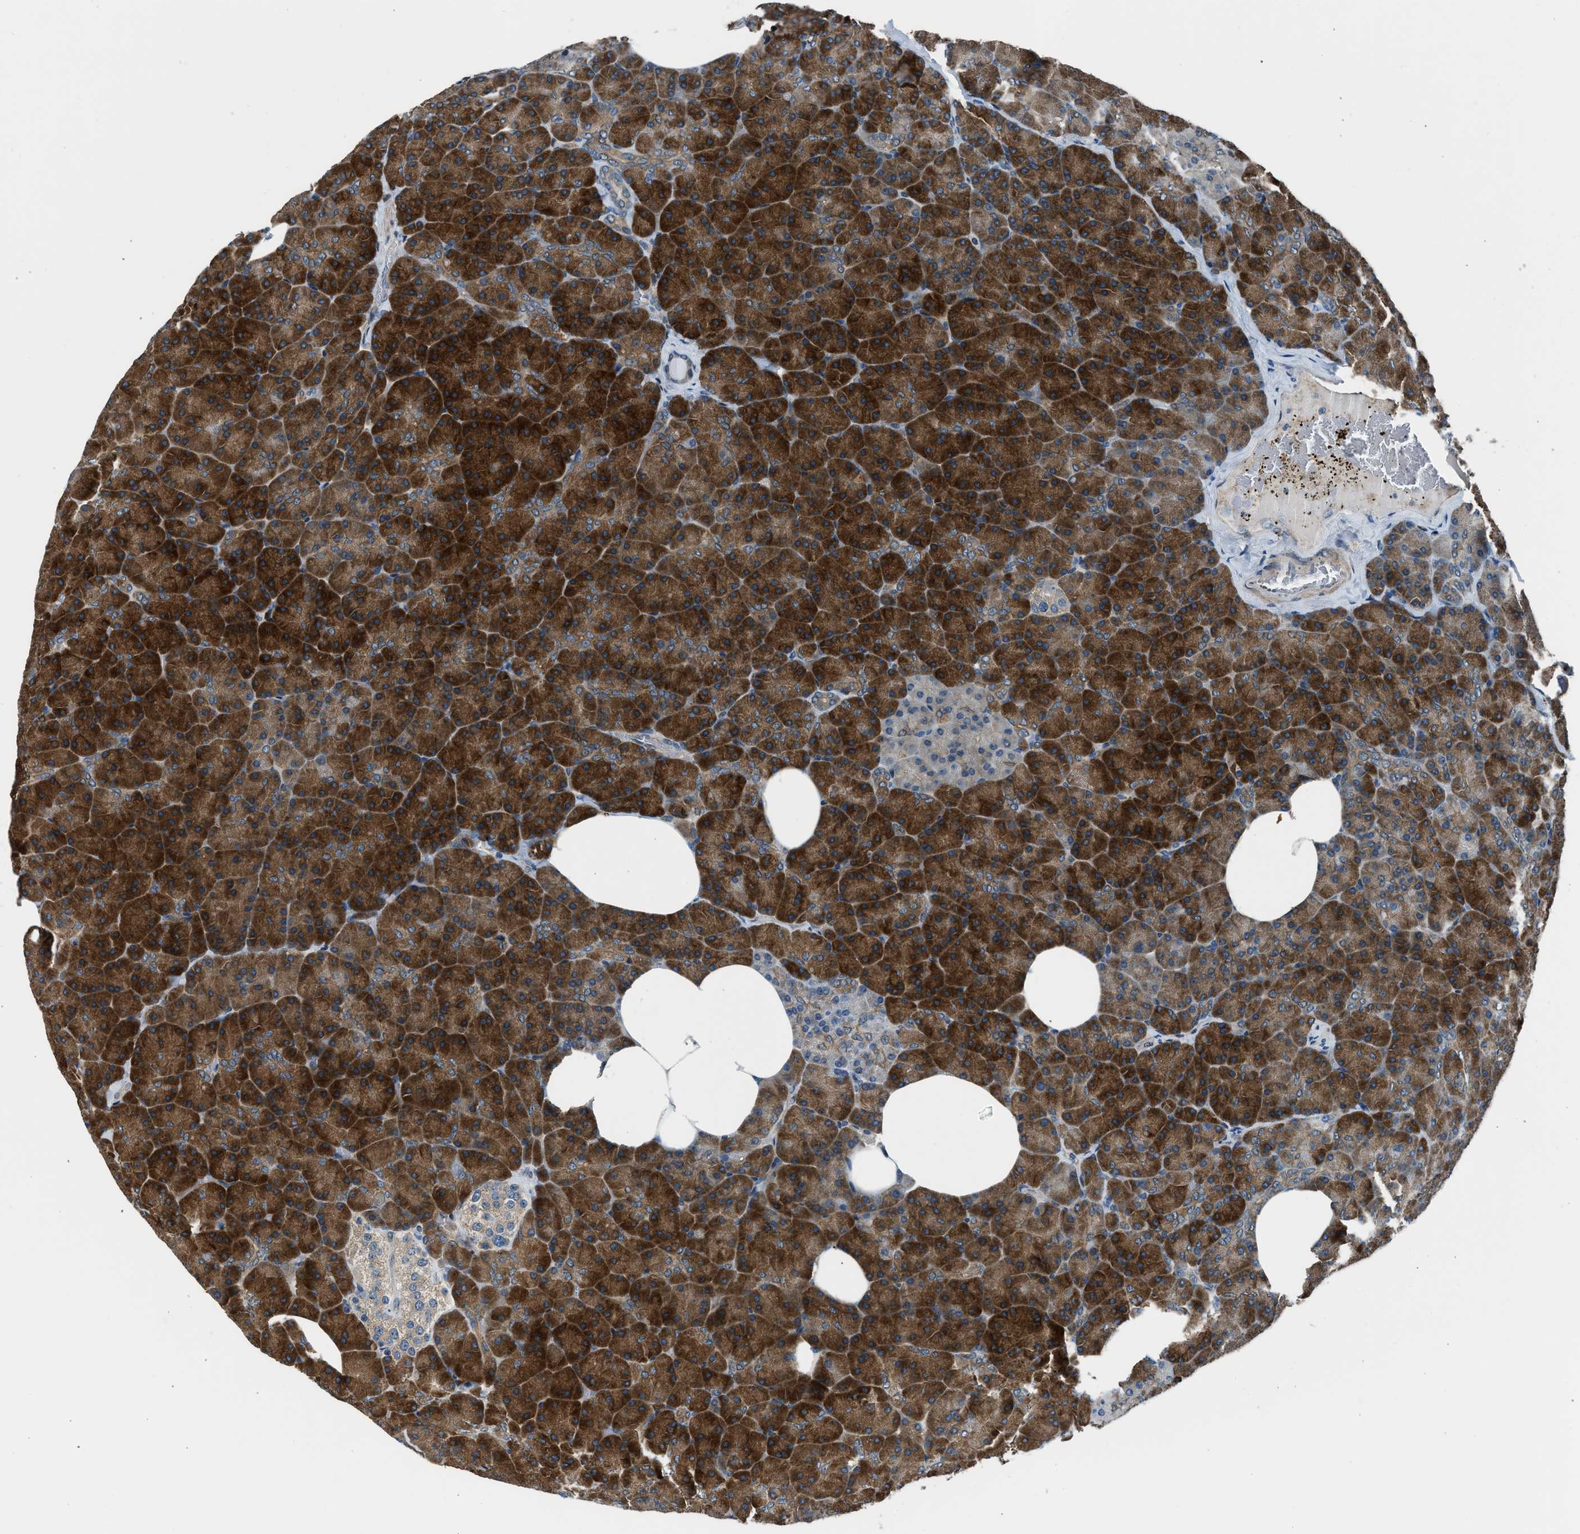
{"staining": {"intensity": "strong", "quantity": ">75%", "location": "cytoplasmic/membranous"}, "tissue": "pancreas", "cell_type": "Exocrine glandular cells", "image_type": "normal", "snomed": [{"axis": "morphology", "description": "Normal tissue, NOS"}, {"axis": "topography", "description": "Pancreas"}], "caption": "IHC of unremarkable pancreas demonstrates high levels of strong cytoplasmic/membranous expression in about >75% of exocrine glandular cells. Using DAB (3,3'-diaminobenzidine) (brown) and hematoxylin (blue) stains, captured at high magnification using brightfield microscopy.", "gene": "LMLN", "patient": {"sex": "female", "age": 35}}